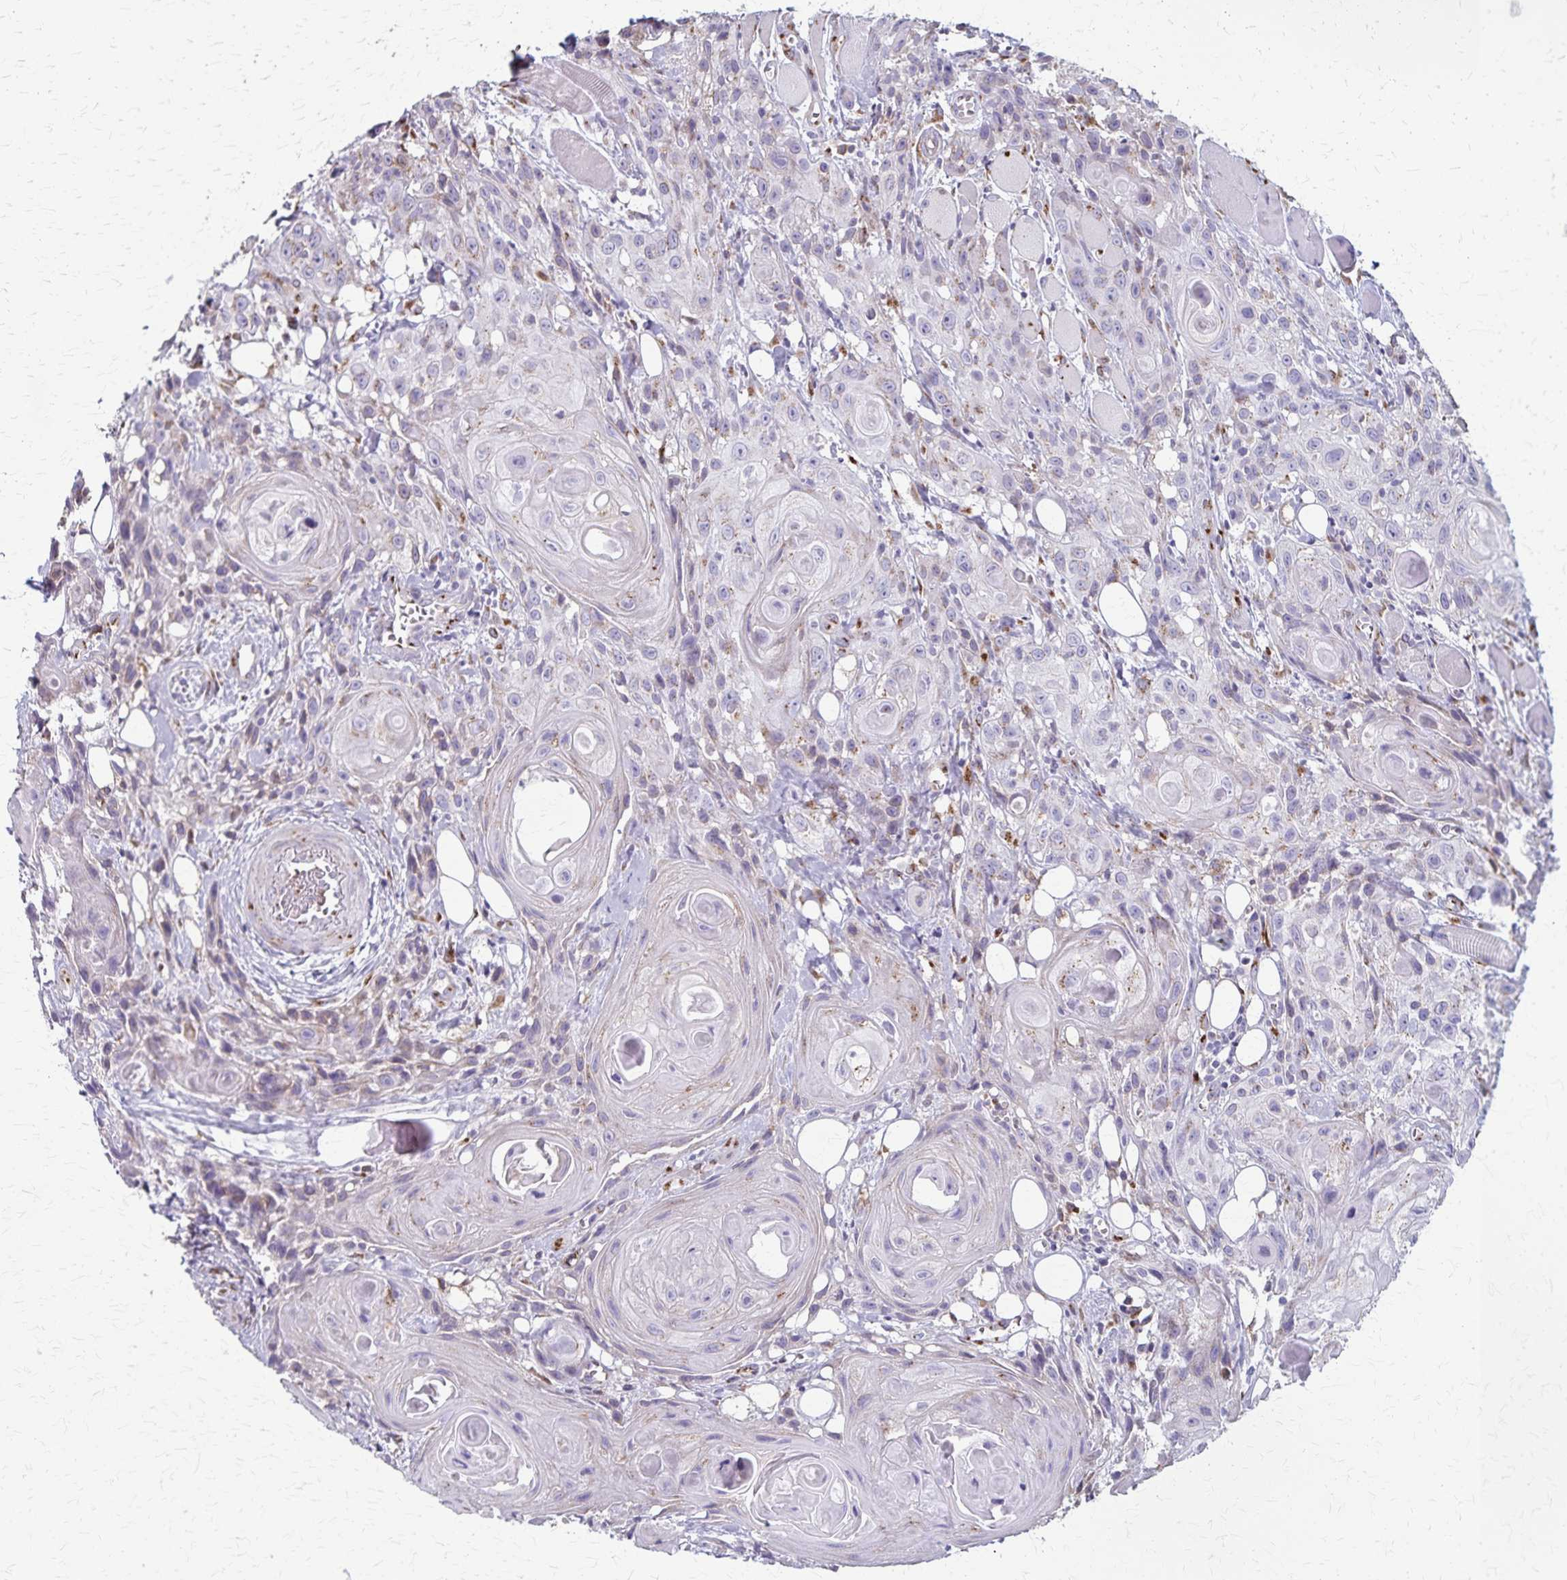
{"staining": {"intensity": "negative", "quantity": "none", "location": "none"}, "tissue": "head and neck cancer", "cell_type": "Tumor cells", "image_type": "cancer", "snomed": [{"axis": "morphology", "description": "Squamous cell carcinoma, NOS"}, {"axis": "topography", "description": "Oral tissue"}, {"axis": "topography", "description": "Head-Neck"}], "caption": "IHC of head and neck cancer displays no staining in tumor cells. (DAB immunohistochemistry with hematoxylin counter stain).", "gene": "MCFD2", "patient": {"sex": "male", "age": 58}}